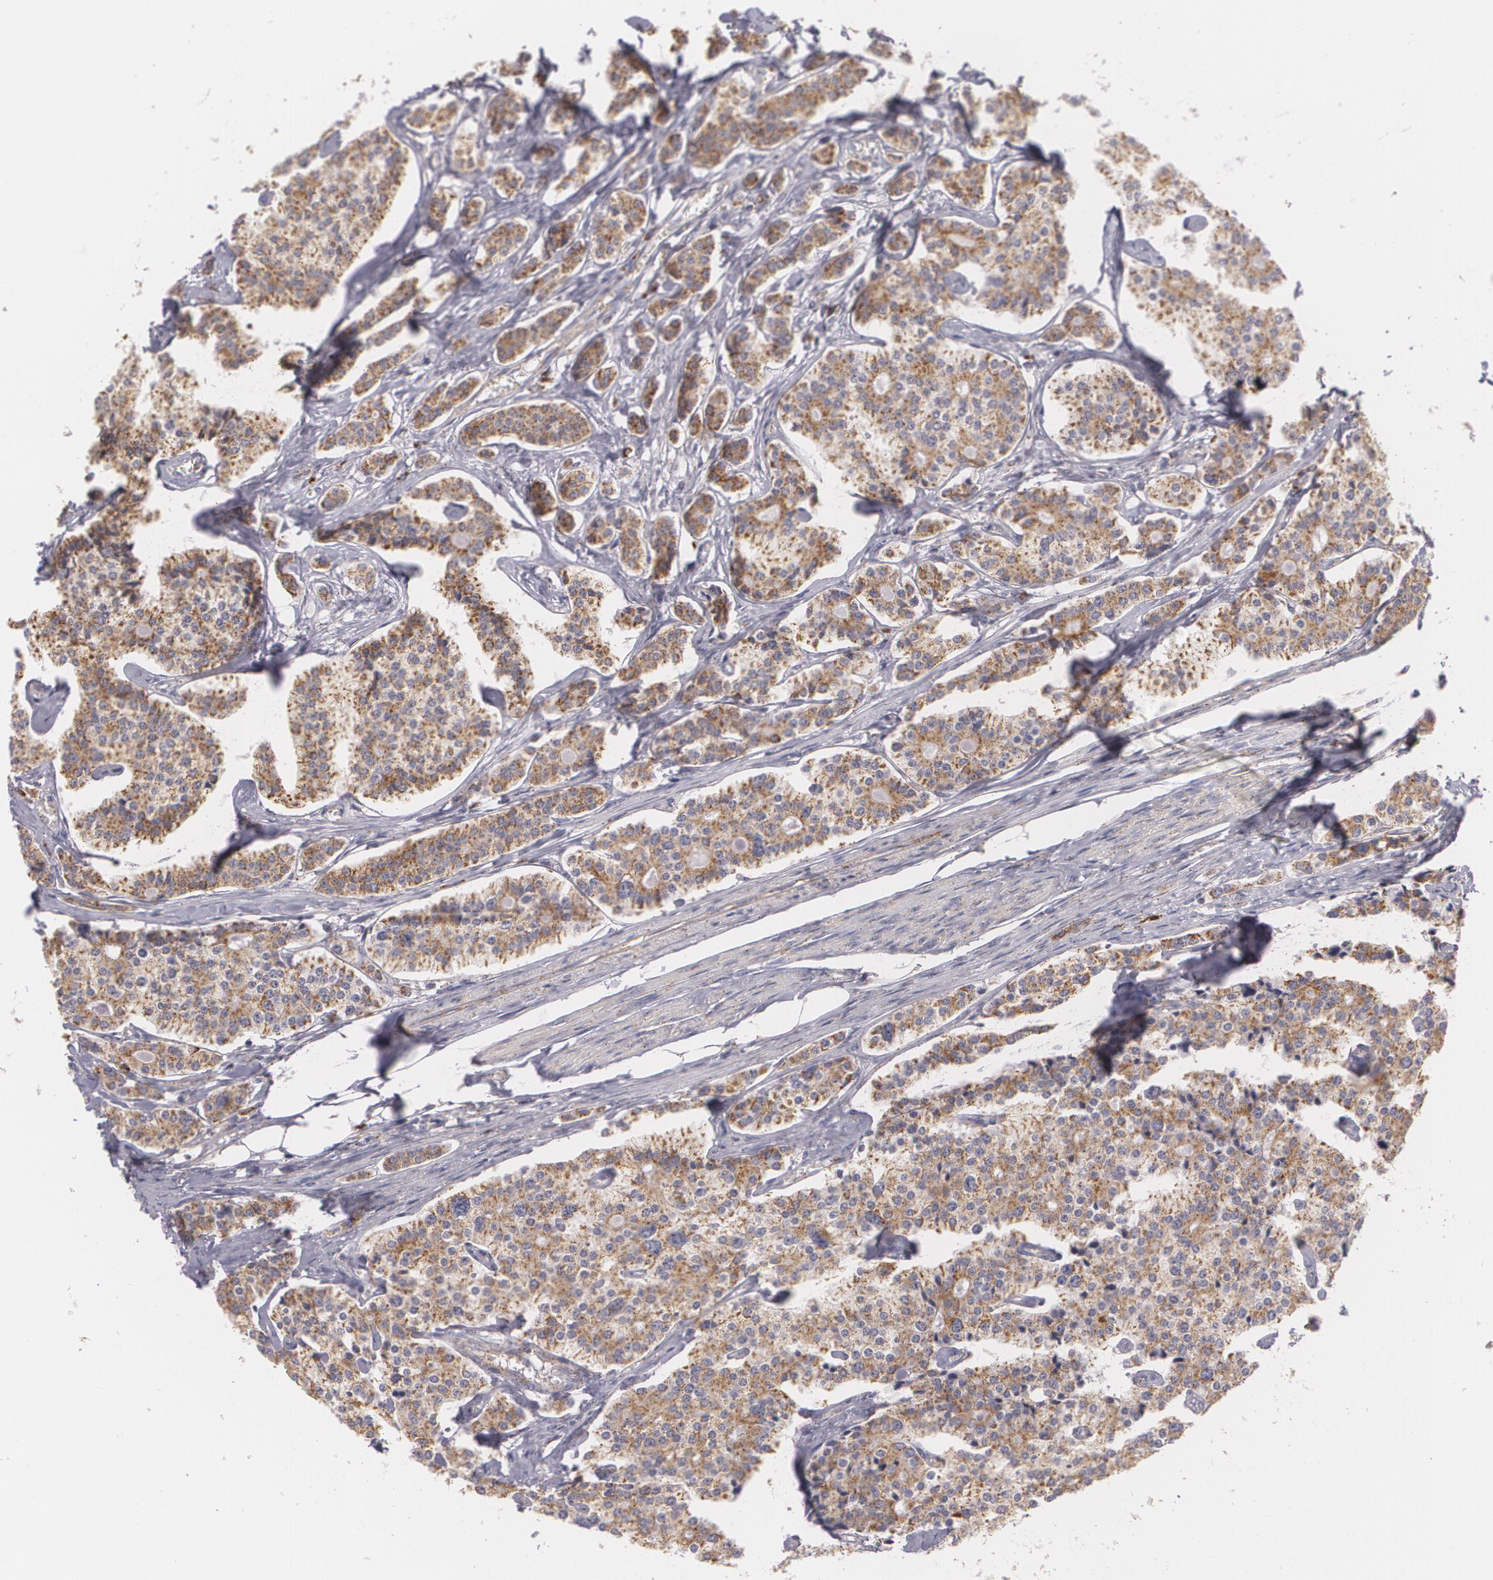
{"staining": {"intensity": "moderate", "quantity": ">75%", "location": "cytoplasmic/membranous"}, "tissue": "carcinoid", "cell_type": "Tumor cells", "image_type": "cancer", "snomed": [{"axis": "morphology", "description": "Carcinoid, malignant, NOS"}, {"axis": "topography", "description": "Small intestine"}], "caption": "There is medium levels of moderate cytoplasmic/membranous expression in tumor cells of malignant carcinoid, as demonstrated by immunohistochemical staining (brown color).", "gene": "CILK1", "patient": {"sex": "male", "age": 63}}